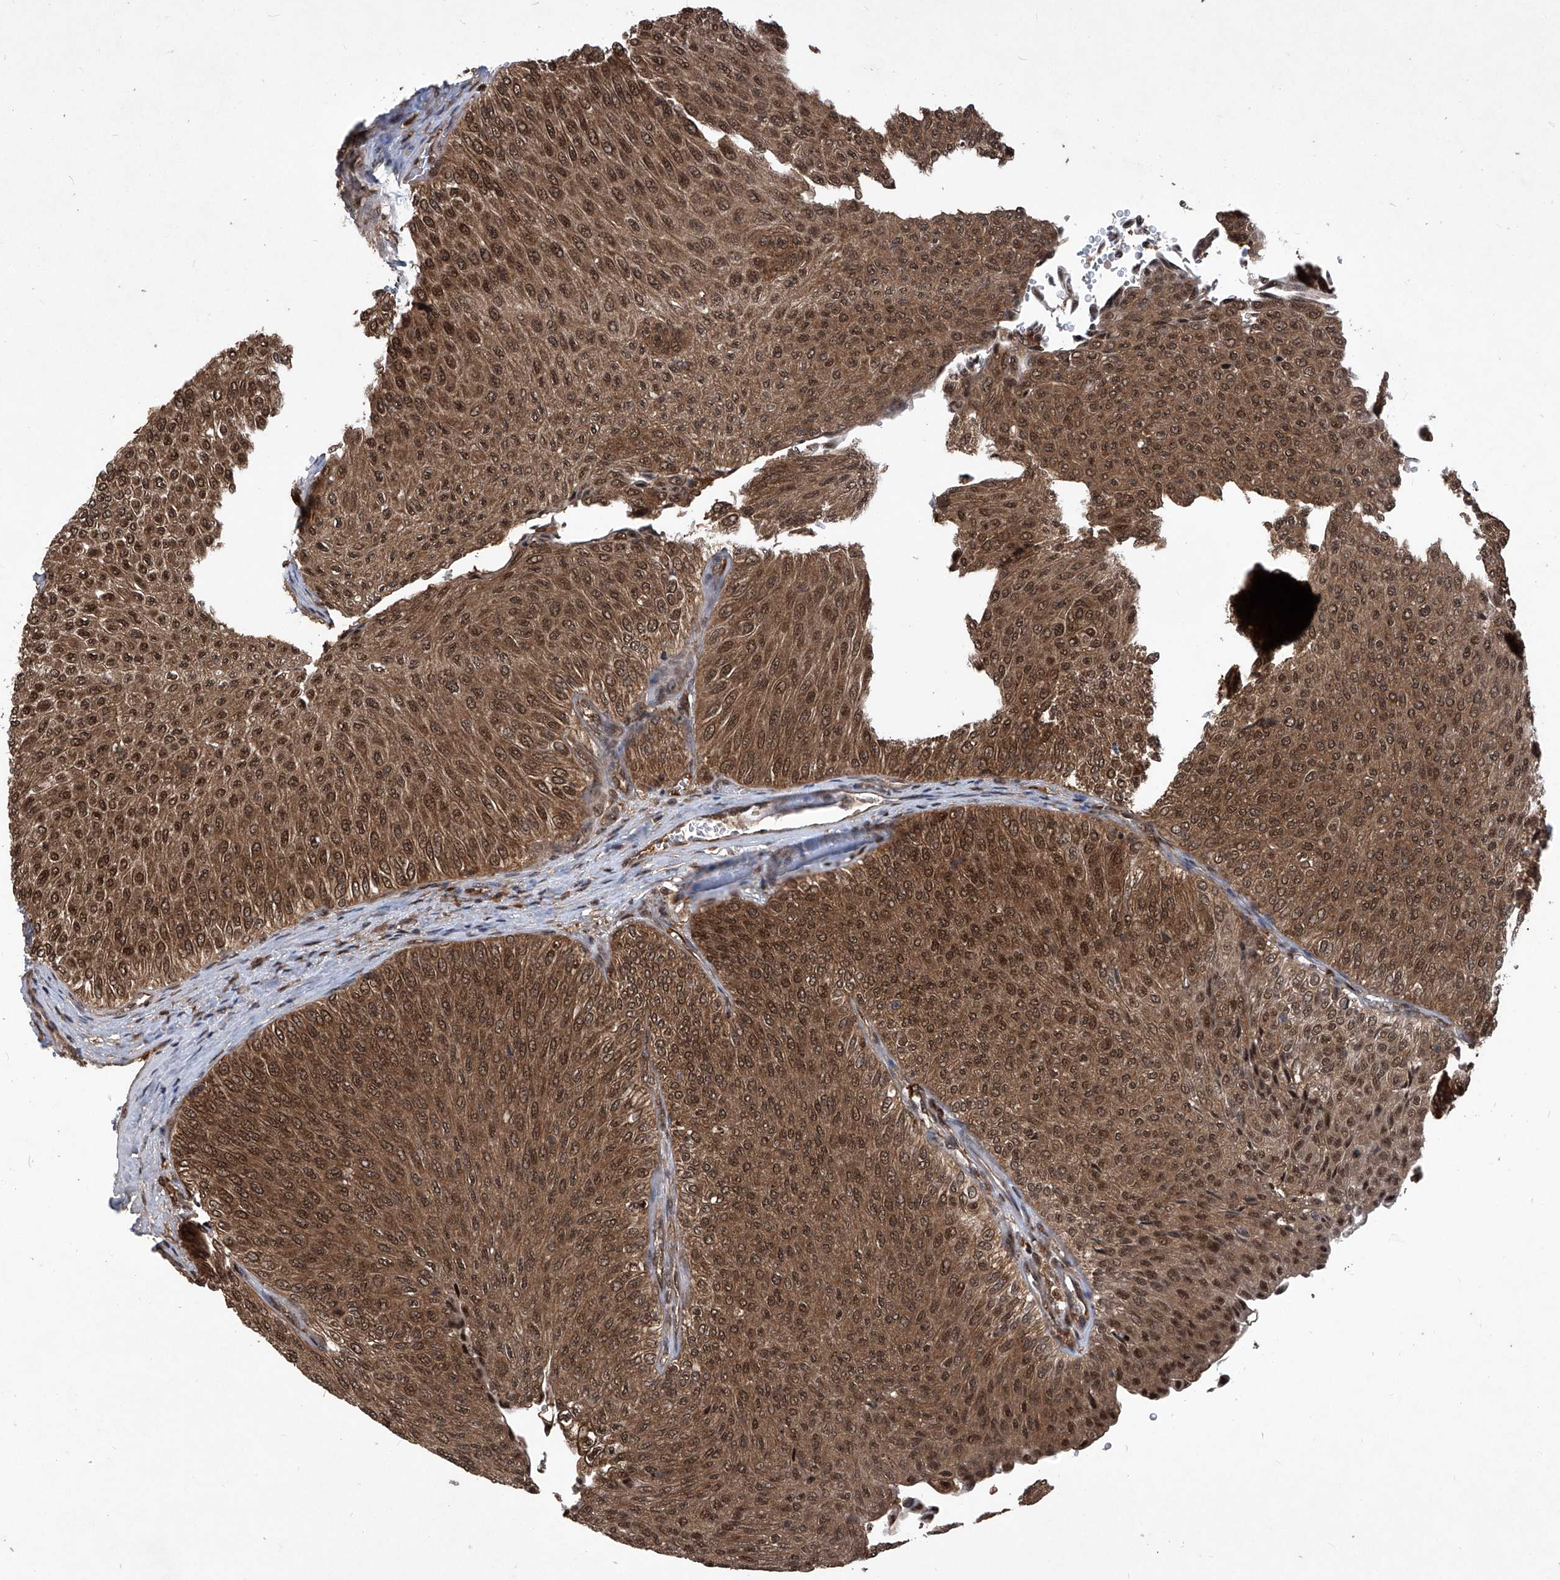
{"staining": {"intensity": "strong", "quantity": ">75%", "location": "cytoplasmic/membranous,nuclear"}, "tissue": "urothelial cancer", "cell_type": "Tumor cells", "image_type": "cancer", "snomed": [{"axis": "morphology", "description": "Urothelial carcinoma, Low grade"}, {"axis": "topography", "description": "Urinary bladder"}], "caption": "Immunohistochemical staining of human urothelial cancer reveals high levels of strong cytoplasmic/membranous and nuclear positivity in about >75% of tumor cells.", "gene": "PSMB1", "patient": {"sex": "male", "age": 78}}